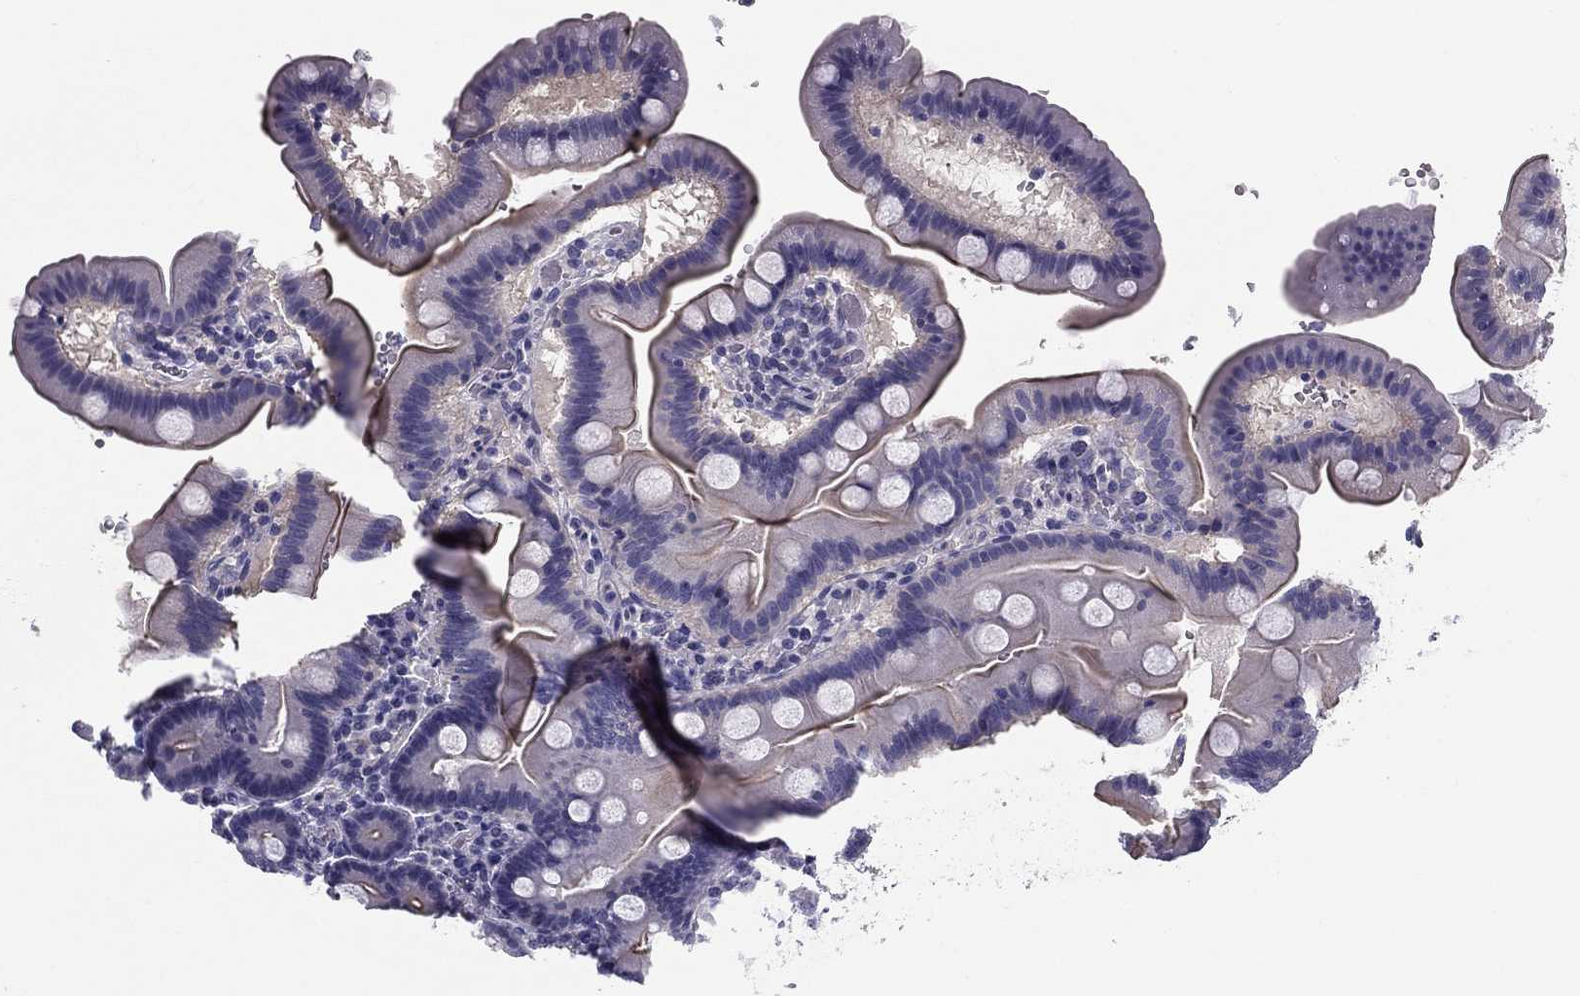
{"staining": {"intensity": "strong", "quantity": "<25%", "location": "cytoplasmic/membranous"}, "tissue": "duodenum", "cell_type": "Glandular cells", "image_type": "normal", "snomed": [{"axis": "morphology", "description": "Normal tissue, NOS"}, {"axis": "topography", "description": "Duodenum"}], "caption": "This is a histology image of immunohistochemistry (IHC) staining of benign duodenum, which shows strong expression in the cytoplasmic/membranous of glandular cells.", "gene": "FLNC", "patient": {"sex": "male", "age": 59}}